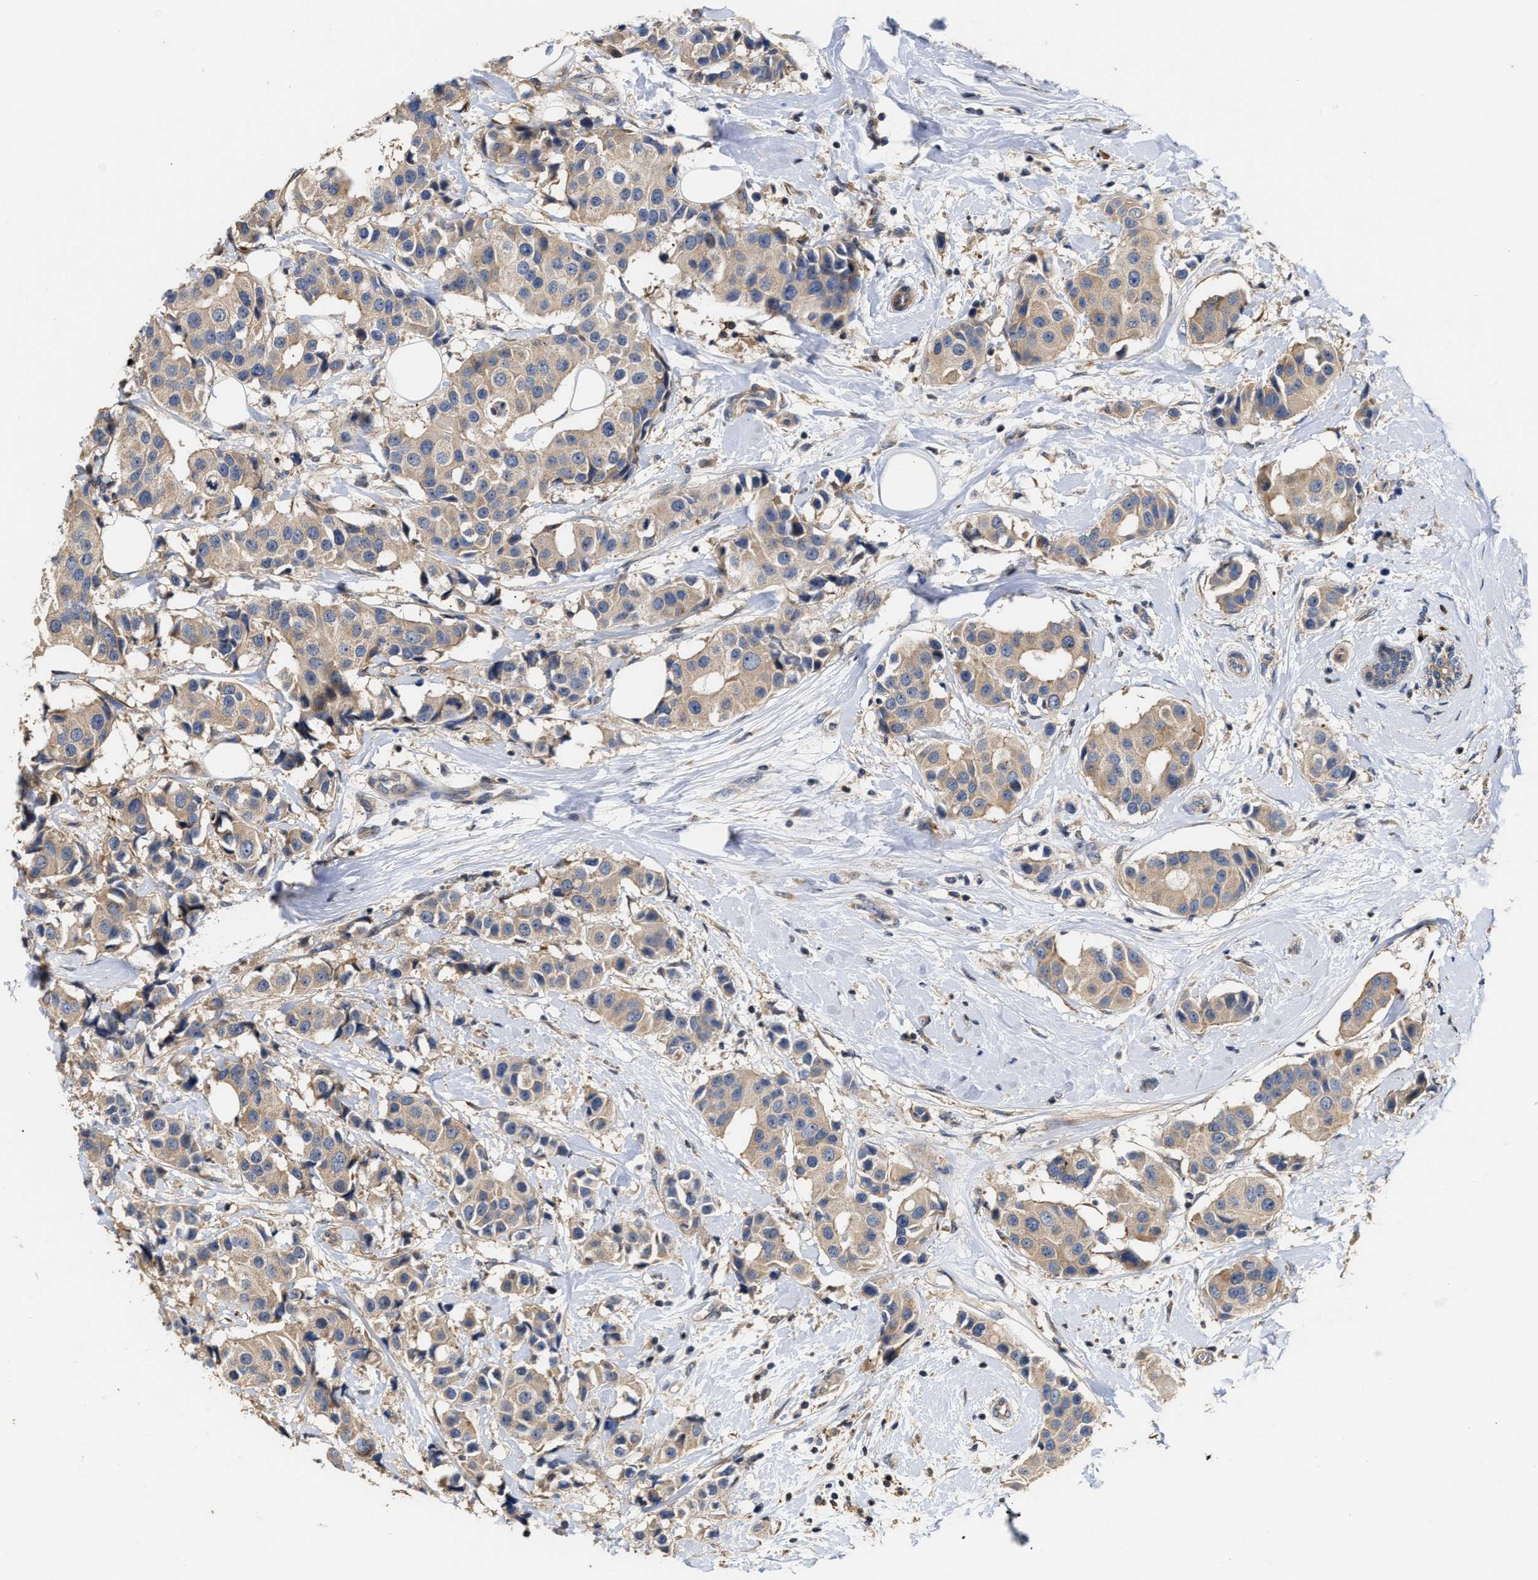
{"staining": {"intensity": "weak", "quantity": ">75%", "location": "cytoplasmic/membranous"}, "tissue": "breast cancer", "cell_type": "Tumor cells", "image_type": "cancer", "snomed": [{"axis": "morphology", "description": "Normal tissue, NOS"}, {"axis": "morphology", "description": "Duct carcinoma"}, {"axis": "topography", "description": "Breast"}], "caption": "DAB (3,3'-diaminobenzidine) immunohistochemical staining of breast cancer exhibits weak cytoplasmic/membranous protein positivity in about >75% of tumor cells.", "gene": "CLIP2", "patient": {"sex": "female", "age": 39}}